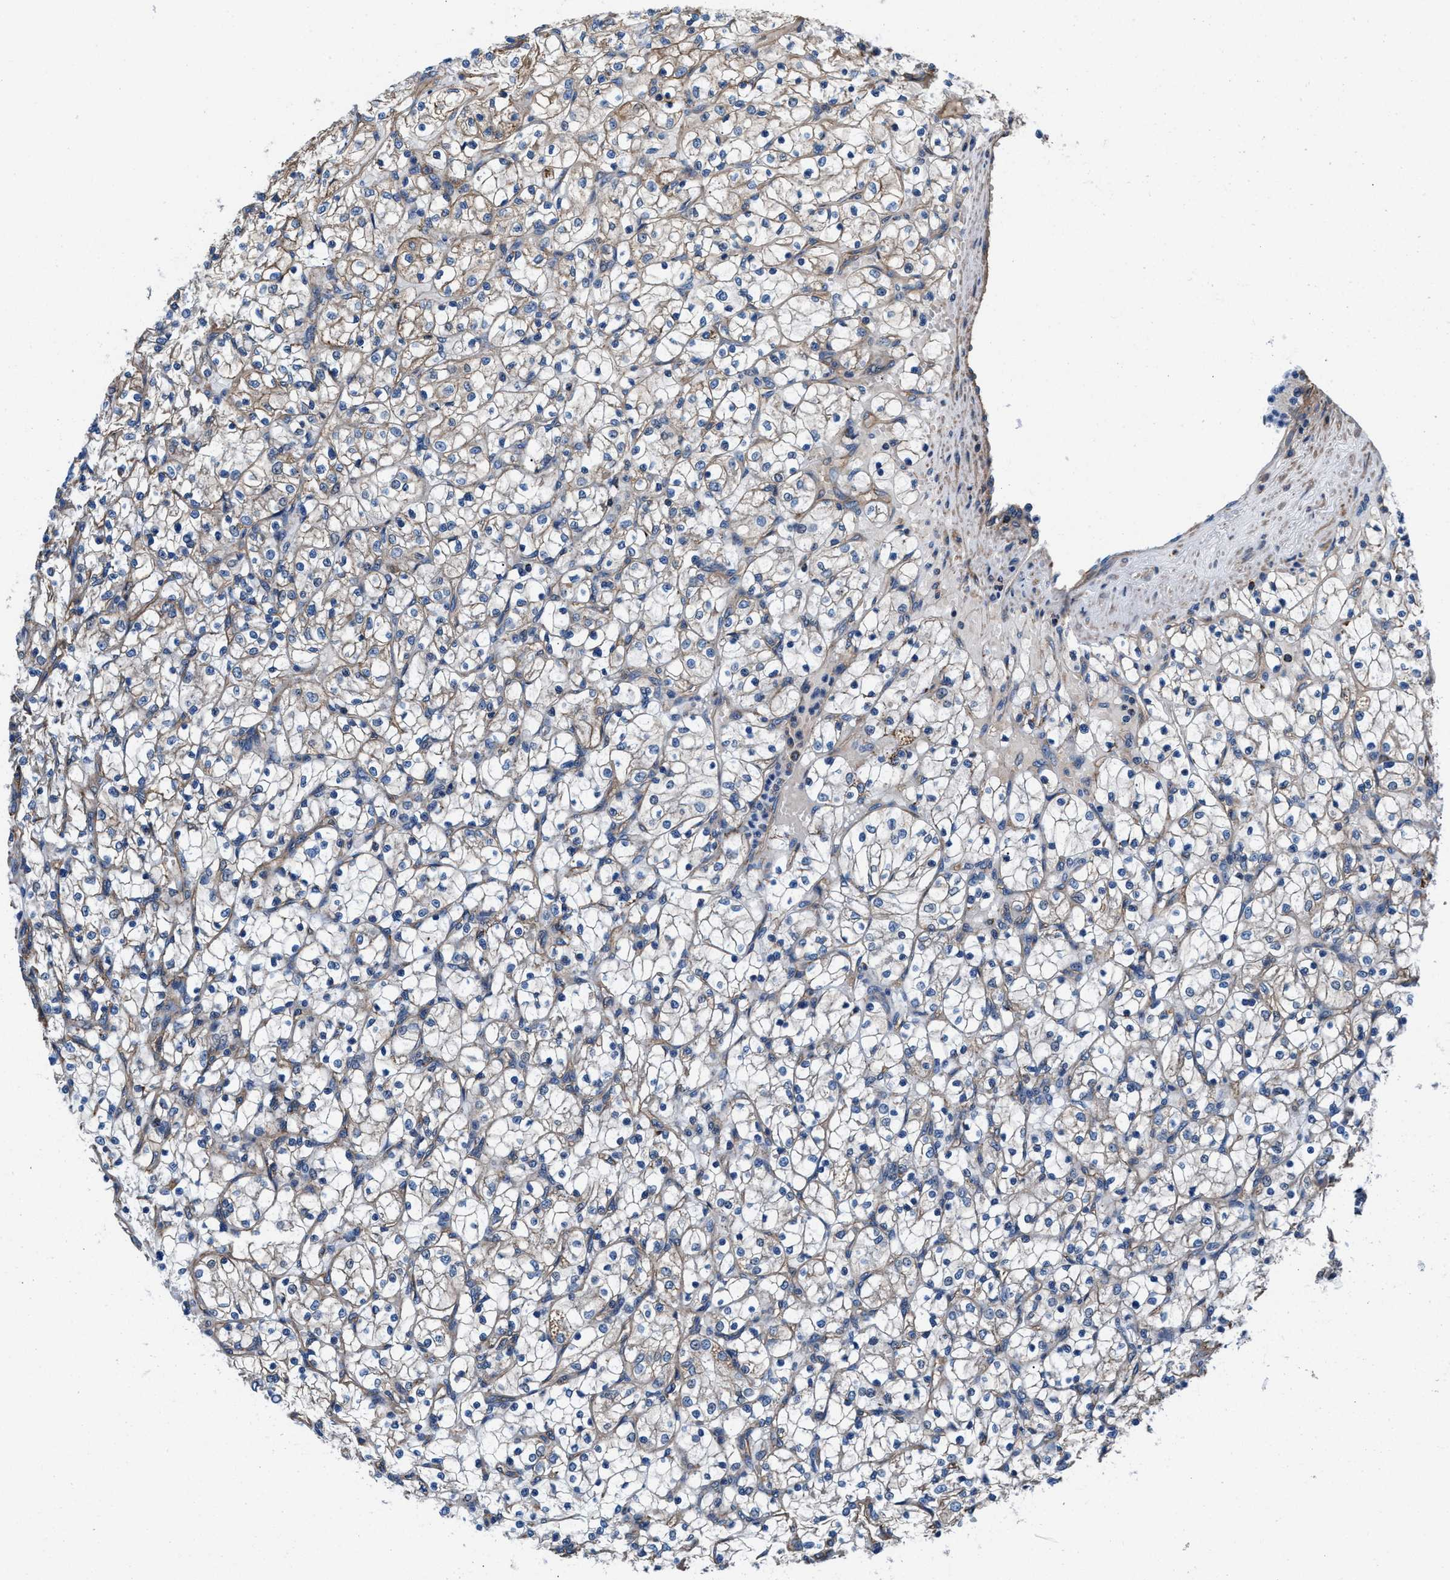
{"staining": {"intensity": "weak", "quantity": ">75%", "location": "cytoplasmic/membranous"}, "tissue": "renal cancer", "cell_type": "Tumor cells", "image_type": "cancer", "snomed": [{"axis": "morphology", "description": "Adenocarcinoma, NOS"}, {"axis": "topography", "description": "Kidney"}], "caption": "High-magnification brightfield microscopy of renal adenocarcinoma stained with DAB (3,3'-diaminobenzidine) (brown) and counterstained with hematoxylin (blue). tumor cells exhibit weak cytoplasmic/membranous expression is identified in approximately>75% of cells.", "gene": "NKTR", "patient": {"sex": "female", "age": 69}}